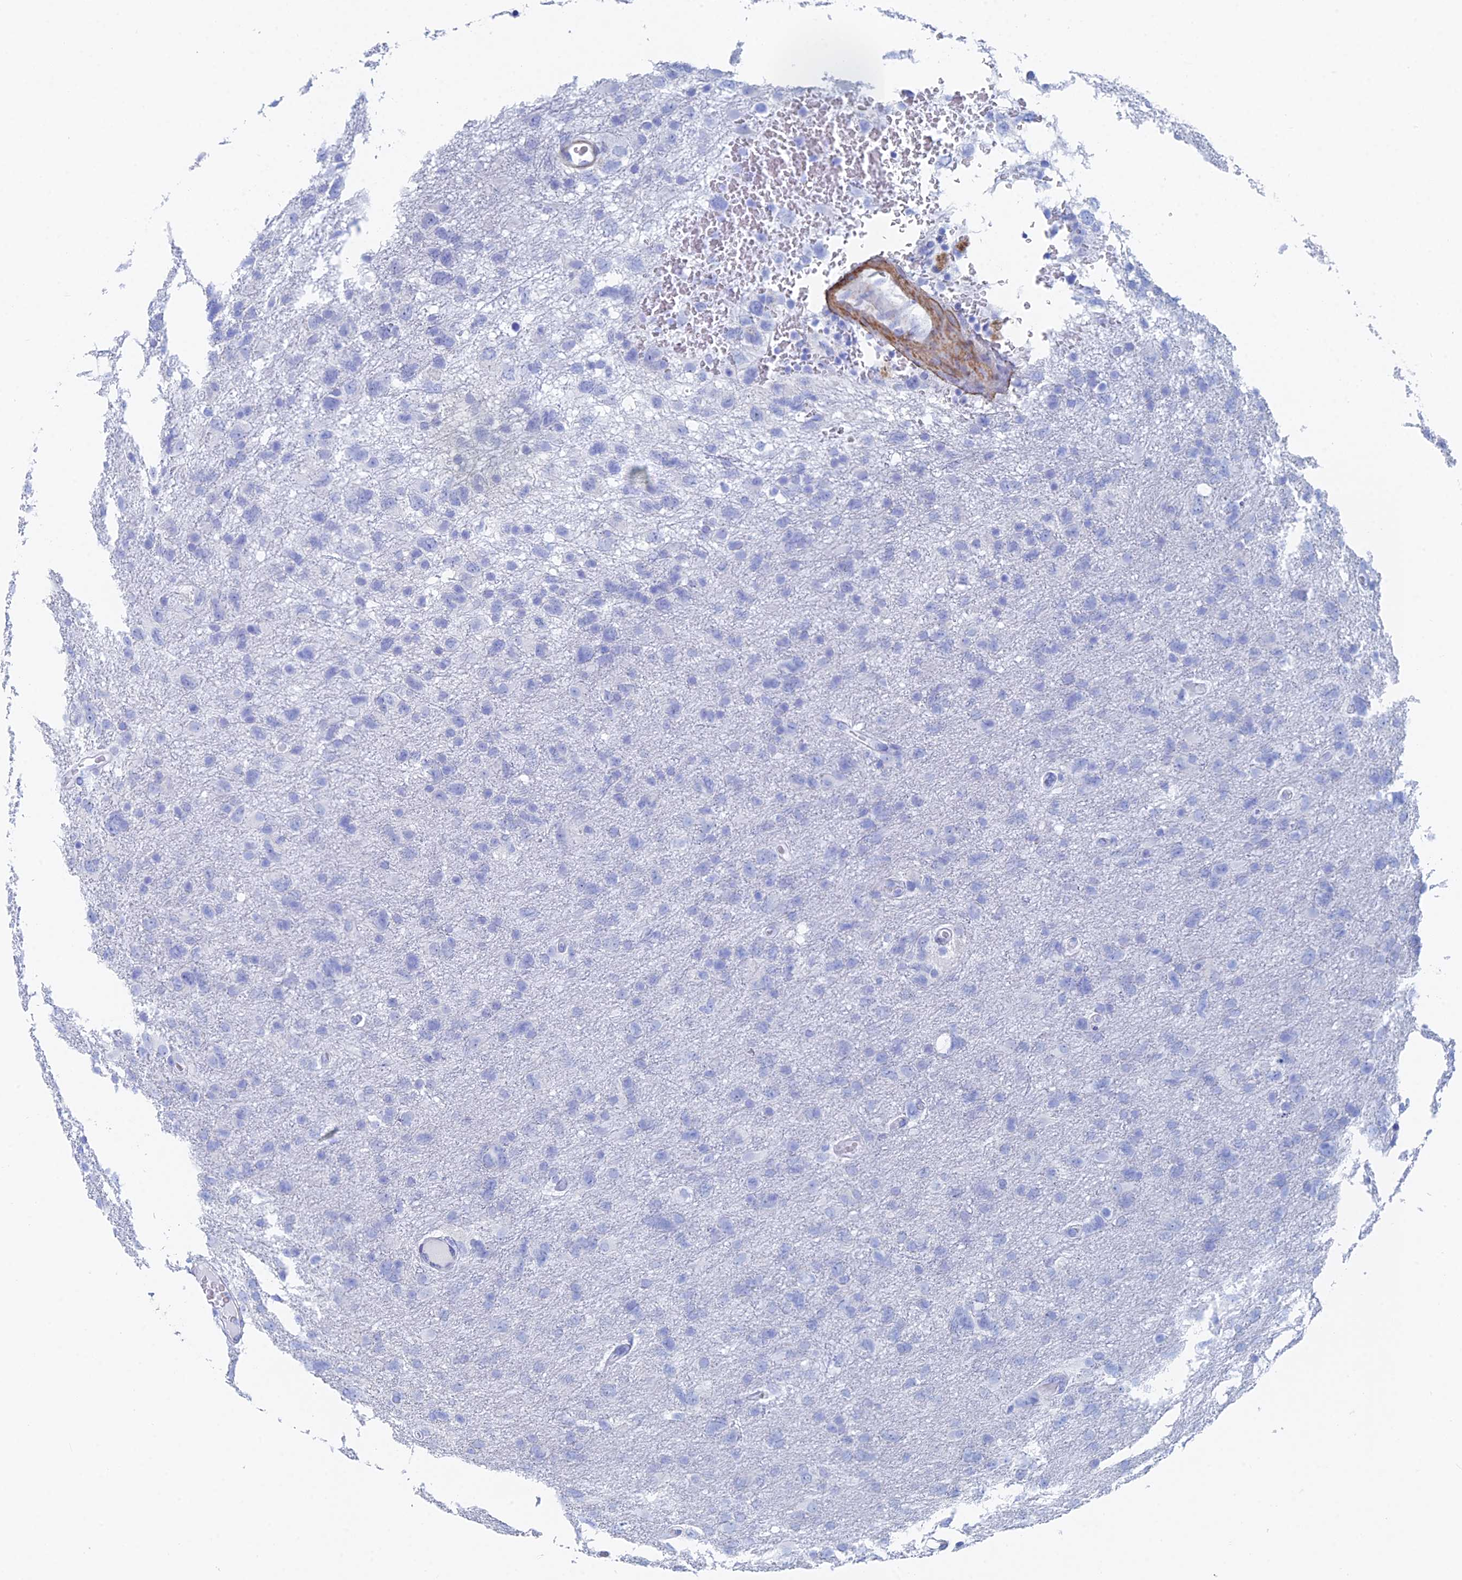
{"staining": {"intensity": "negative", "quantity": "none", "location": "none"}, "tissue": "glioma", "cell_type": "Tumor cells", "image_type": "cancer", "snomed": [{"axis": "morphology", "description": "Glioma, malignant, High grade"}, {"axis": "topography", "description": "Brain"}], "caption": "Immunohistochemistry photomicrograph of human malignant high-grade glioma stained for a protein (brown), which displays no expression in tumor cells. Nuclei are stained in blue.", "gene": "KCNK18", "patient": {"sex": "male", "age": 61}}